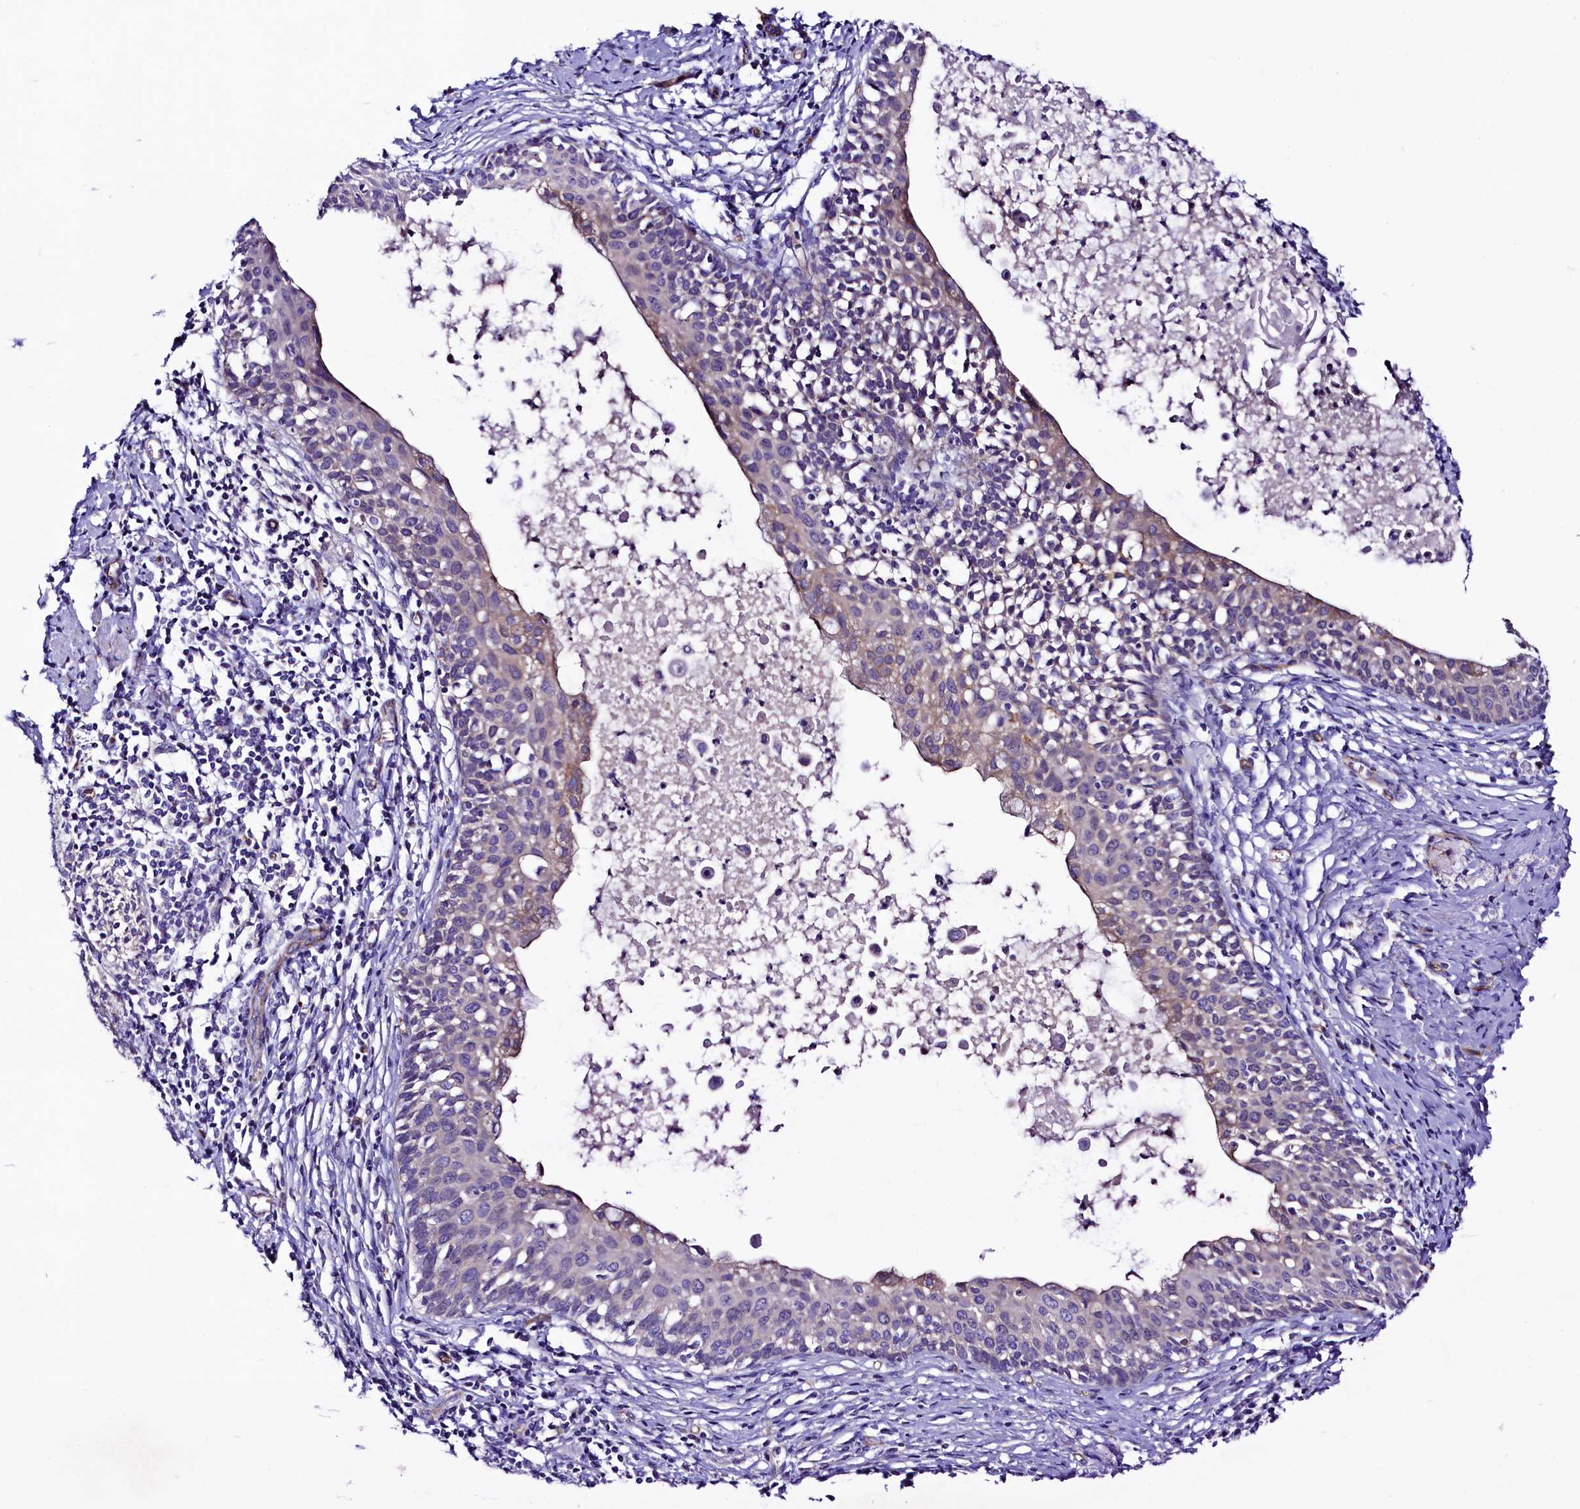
{"staining": {"intensity": "negative", "quantity": "none", "location": "none"}, "tissue": "cervical cancer", "cell_type": "Tumor cells", "image_type": "cancer", "snomed": [{"axis": "morphology", "description": "Squamous cell carcinoma, NOS"}, {"axis": "topography", "description": "Cervix"}], "caption": "Squamous cell carcinoma (cervical) was stained to show a protein in brown. There is no significant expression in tumor cells. The staining was performed using DAB to visualize the protein expression in brown, while the nuclei were stained in blue with hematoxylin (Magnification: 20x).", "gene": "SLF1", "patient": {"sex": "female", "age": 52}}